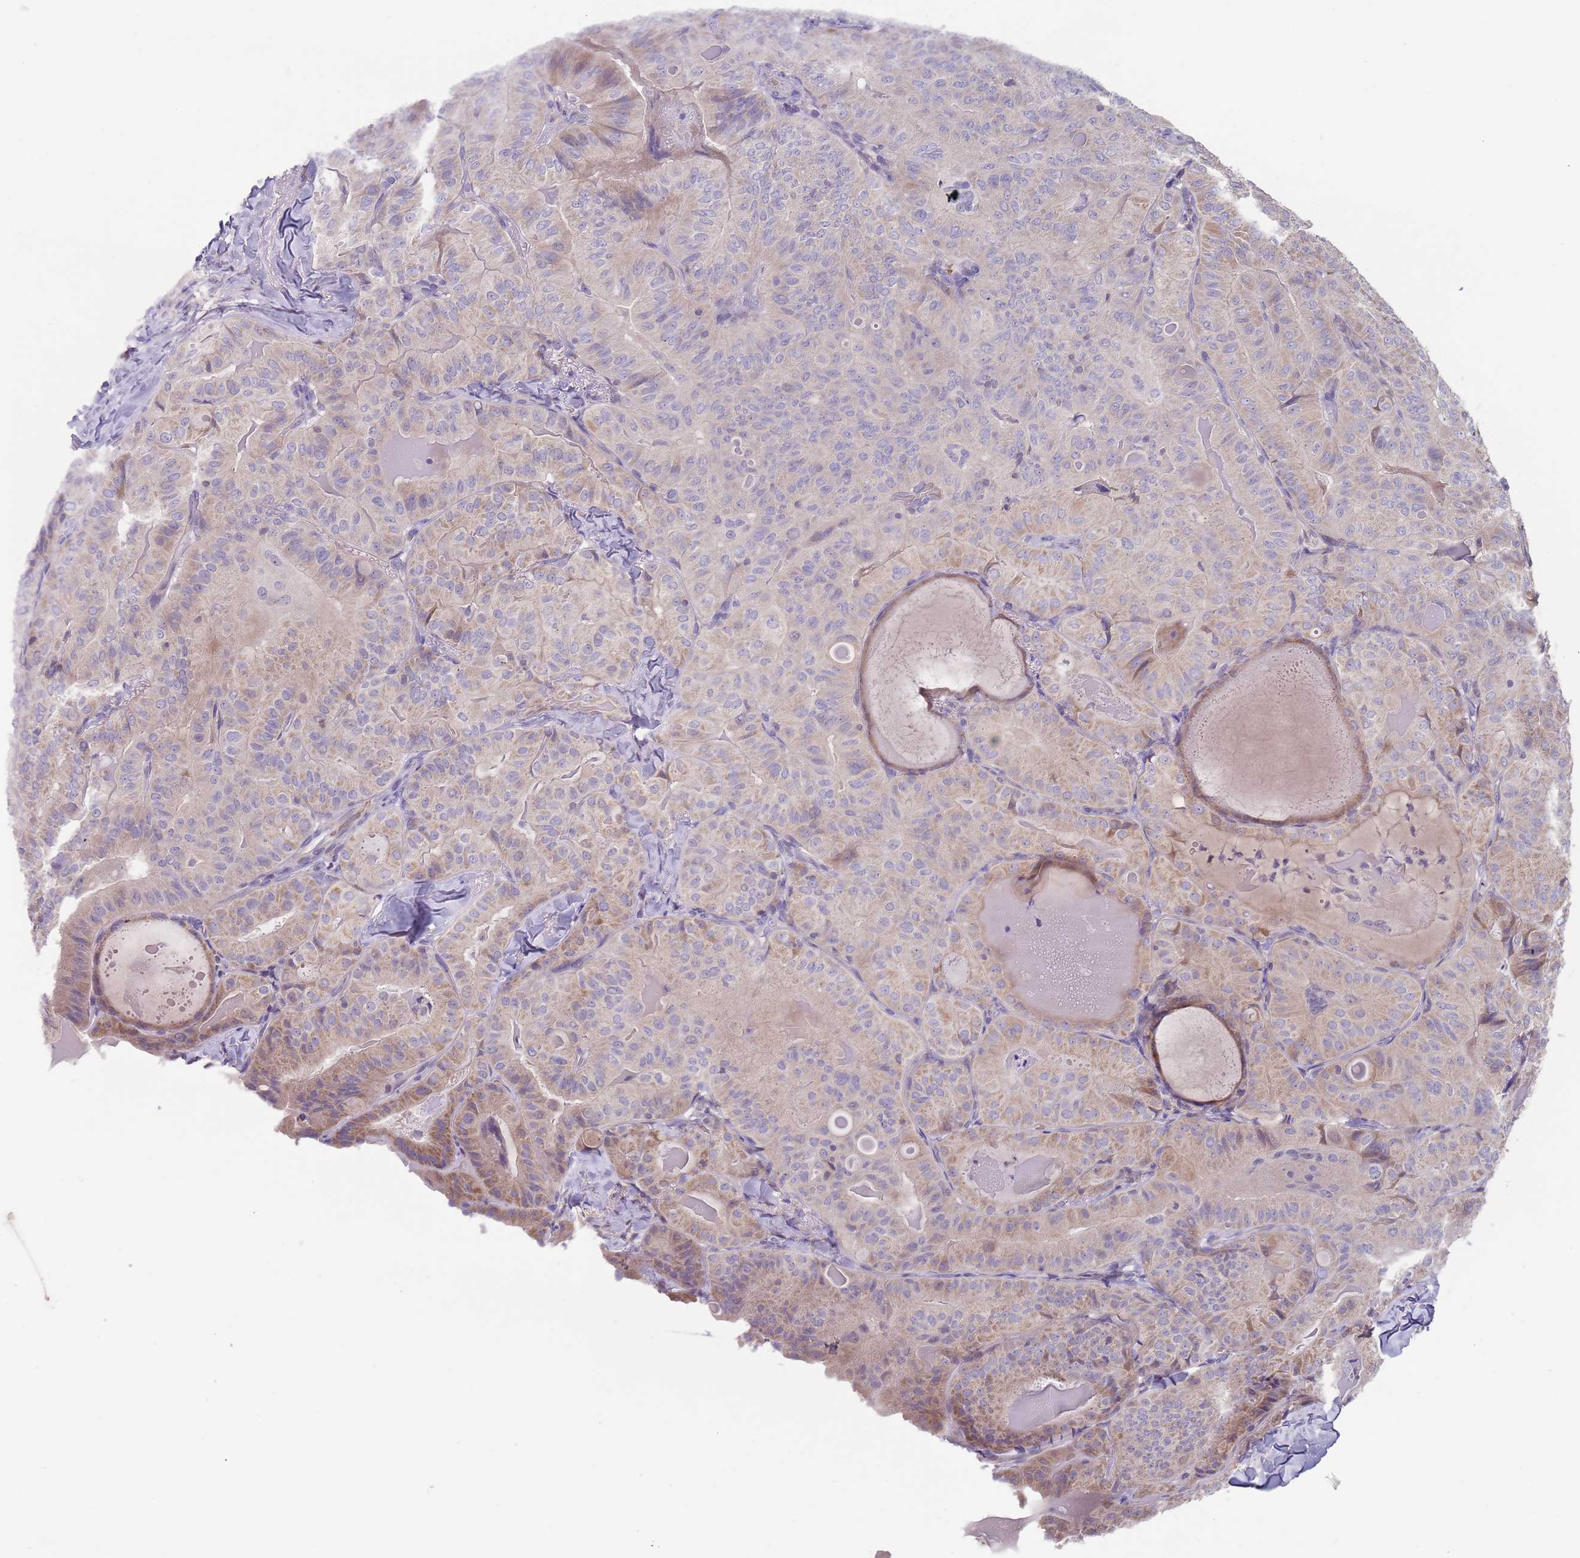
{"staining": {"intensity": "moderate", "quantity": "25%-75%", "location": "cytoplasmic/membranous"}, "tissue": "thyroid cancer", "cell_type": "Tumor cells", "image_type": "cancer", "snomed": [{"axis": "morphology", "description": "Papillary adenocarcinoma, NOS"}, {"axis": "topography", "description": "Thyroid gland"}], "caption": "Immunohistochemical staining of thyroid cancer displays medium levels of moderate cytoplasmic/membranous positivity in approximately 25%-75% of tumor cells.", "gene": "PRAC1", "patient": {"sex": "female", "age": 68}}